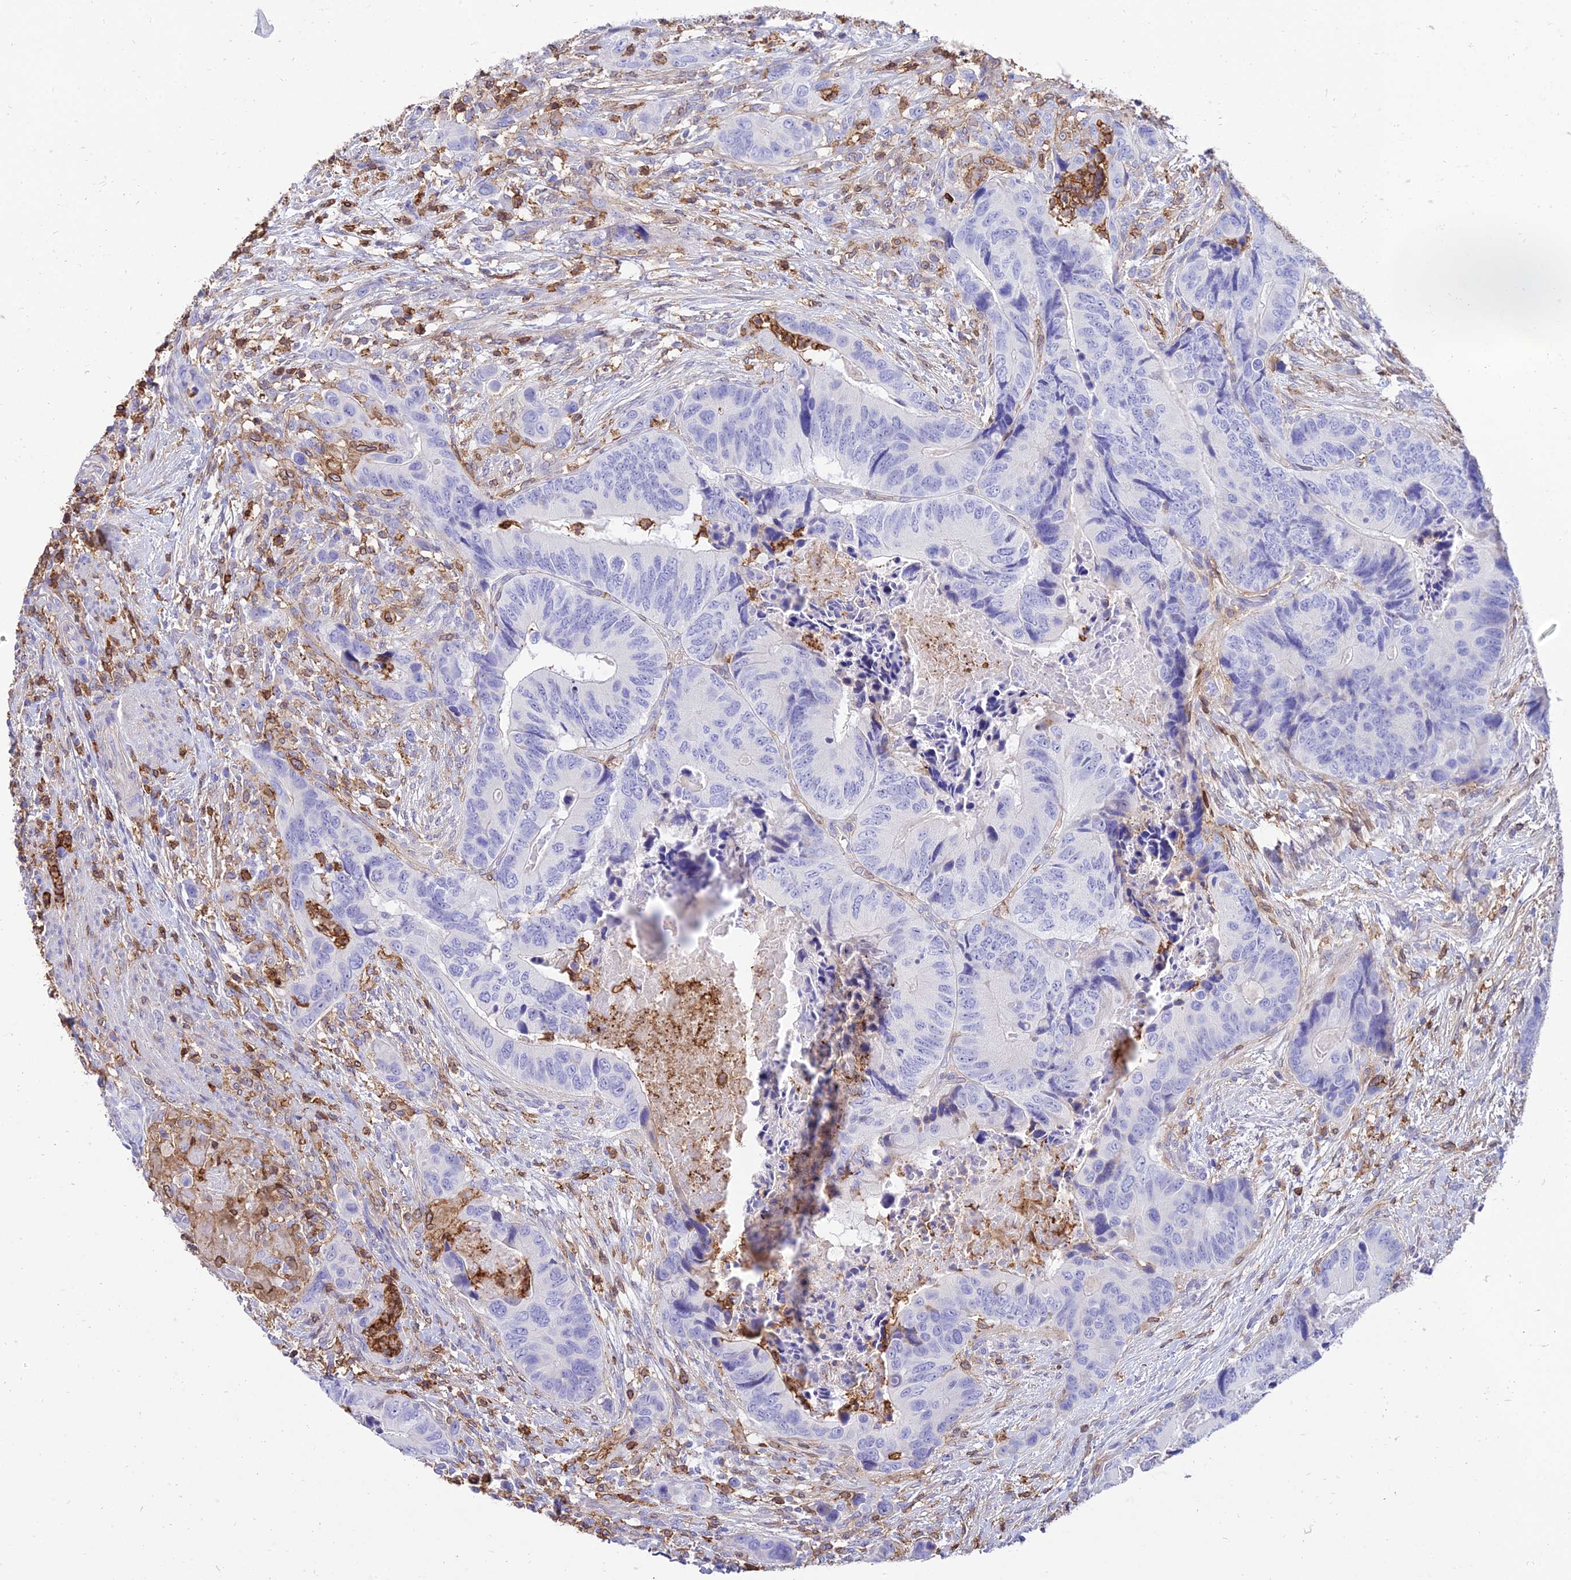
{"staining": {"intensity": "negative", "quantity": "none", "location": "none"}, "tissue": "colorectal cancer", "cell_type": "Tumor cells", "image_type": "cancer", "snomed": [{"axis": "morphology", "description": "Adenocarcinoma, NOS"}, {"axis": "topography", "description": "Colon"}], "caption": "Immunohistochemical staining of human colorectal cancer displays no significant expression in tumor cells. The staining was performed using DAB (3,3'-diaminobenzidine) to visualize the protein expression in brown, while the nuclei were stained in blue with hematoxylin (Magnification: 20x).", "gene": "SREK1IP1", "patient": {"sex": "male", "age": 84}}